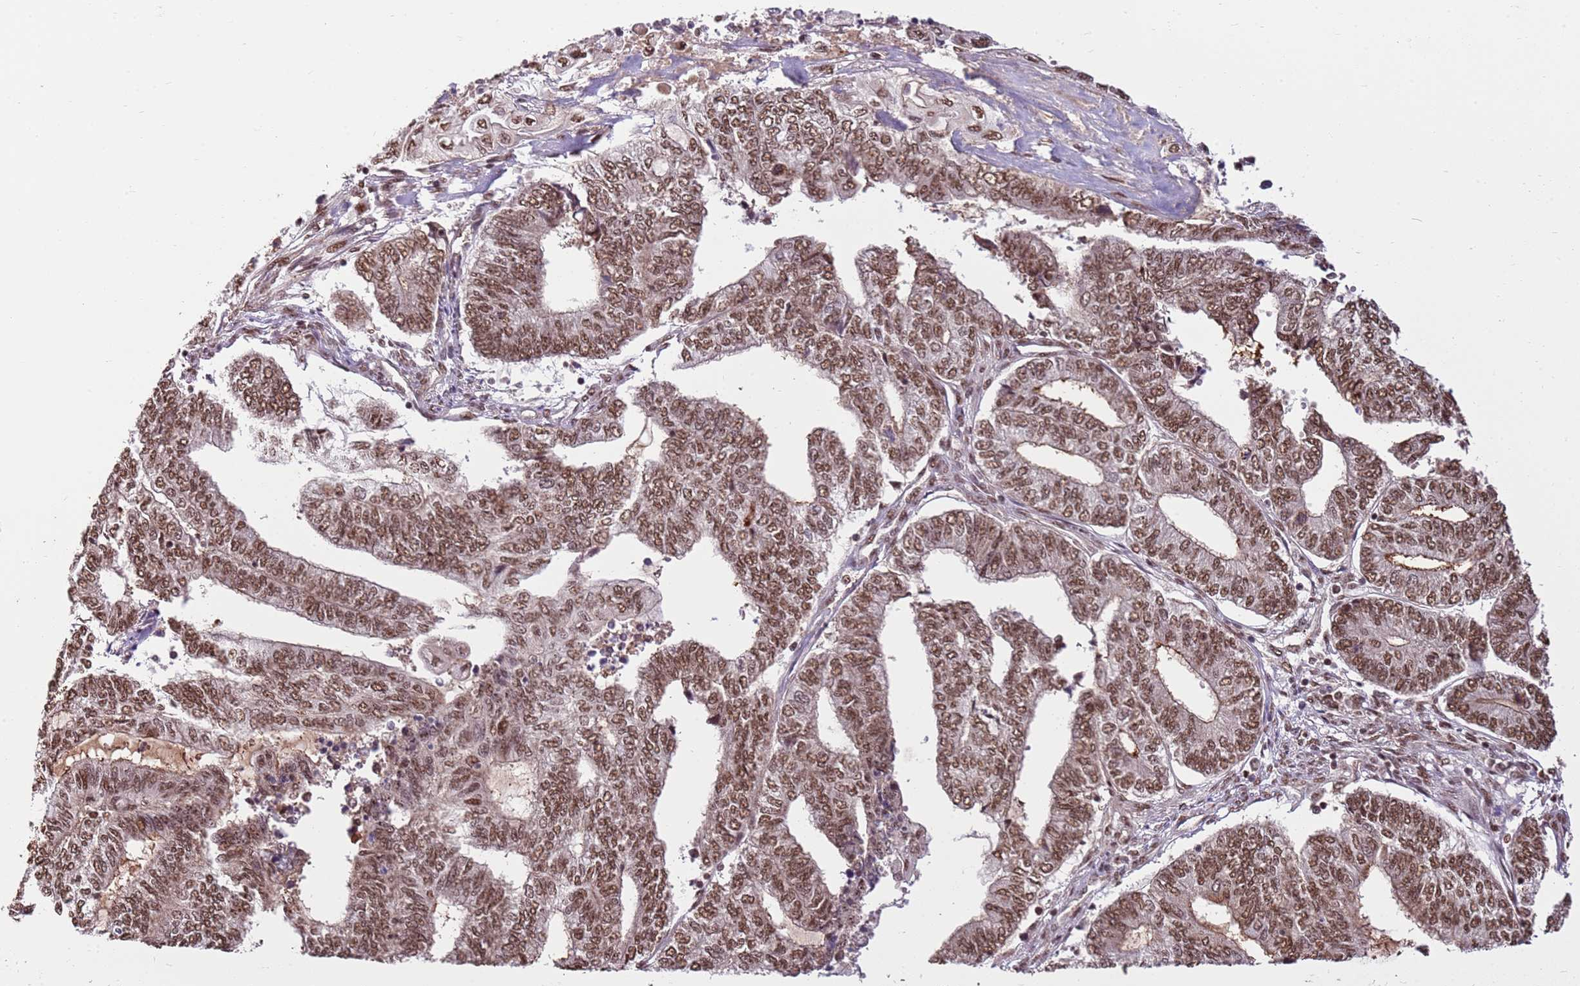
{"staining": {"intensity": "moderate", "quantity": ">75%", "location": "nuclear"}, "tissue": "endometrial cancer", "cell_type": "Tumor cells", "image_type": "cancer", "snomed": [{"axis": "morphology", "description": "Adenocarcinoma, NOS"}, {"axis": "topography", "description": "Uterus"}, {"axis": "topography", "description": "Endometrium"}], "caption": "Endometrial cancer (adenocarcinoma) stained with DAB (3,3'-diaminobenzidine) immunohistochemistry reveals medium levels of moderate nuclear staining in about >75% of tumor cells.", "gene": "ZBTB12", "patient": {"sex": "female", "age": 70}}